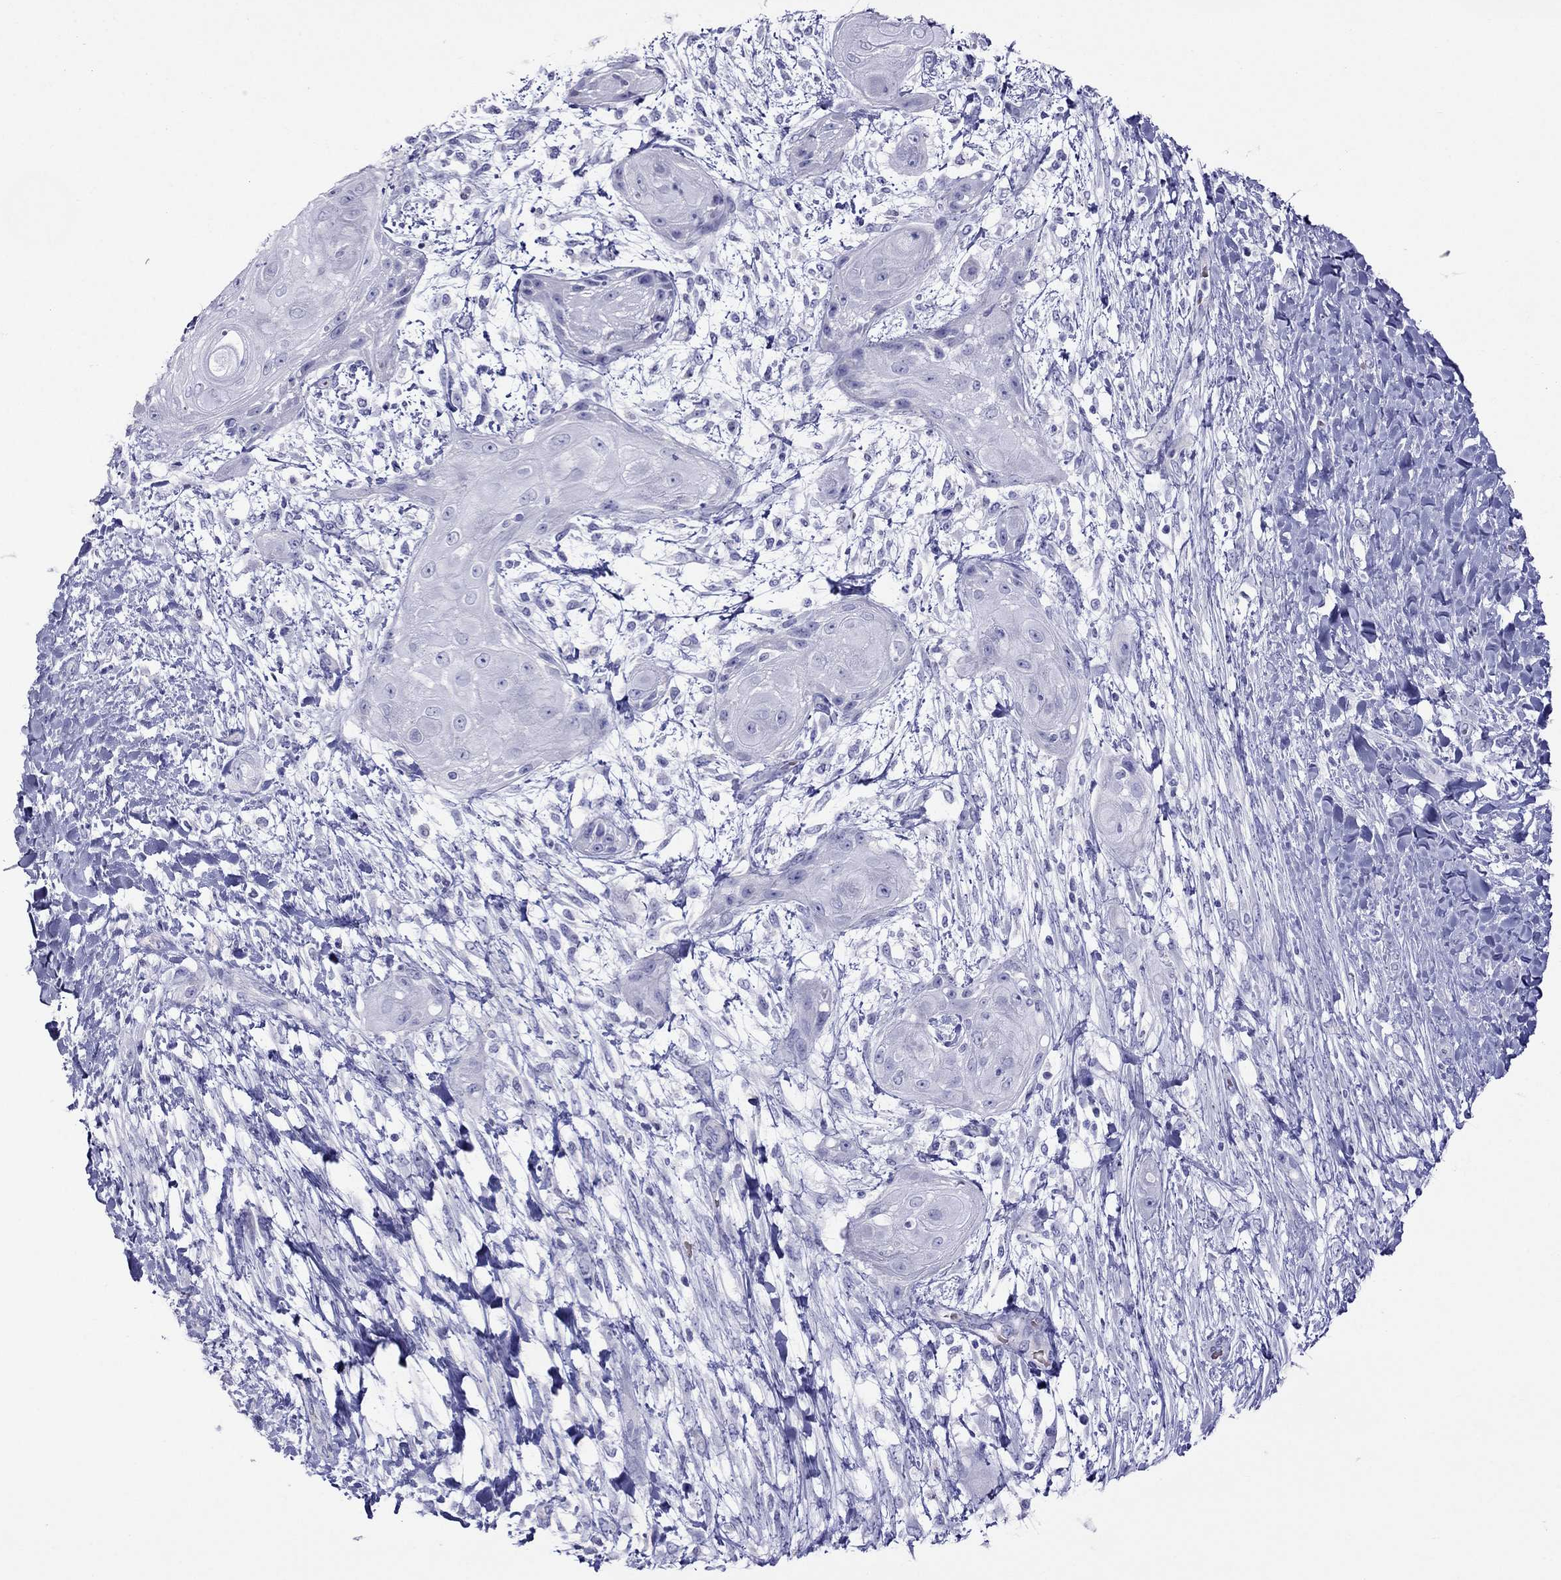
{"staining": {"intensity": "negative", "quantity": "none", "location": "none"}, "tissue": "skin cancer", "cell_type": "Tumor cells", "image_type": "cancer", "snomed": [{"axis": "morphology", "description": "Squamous cell carcinoma, NOS"}, {"axis": "topography", "description": "Skin"}], "caption": "The immunohistochemistry photomicrograph has no significant staining in tumor cells of squamous cell carcinoma (skin) tissue.", "gene": "TDRD1", "patient": {"sex": "male", "age": 62}}